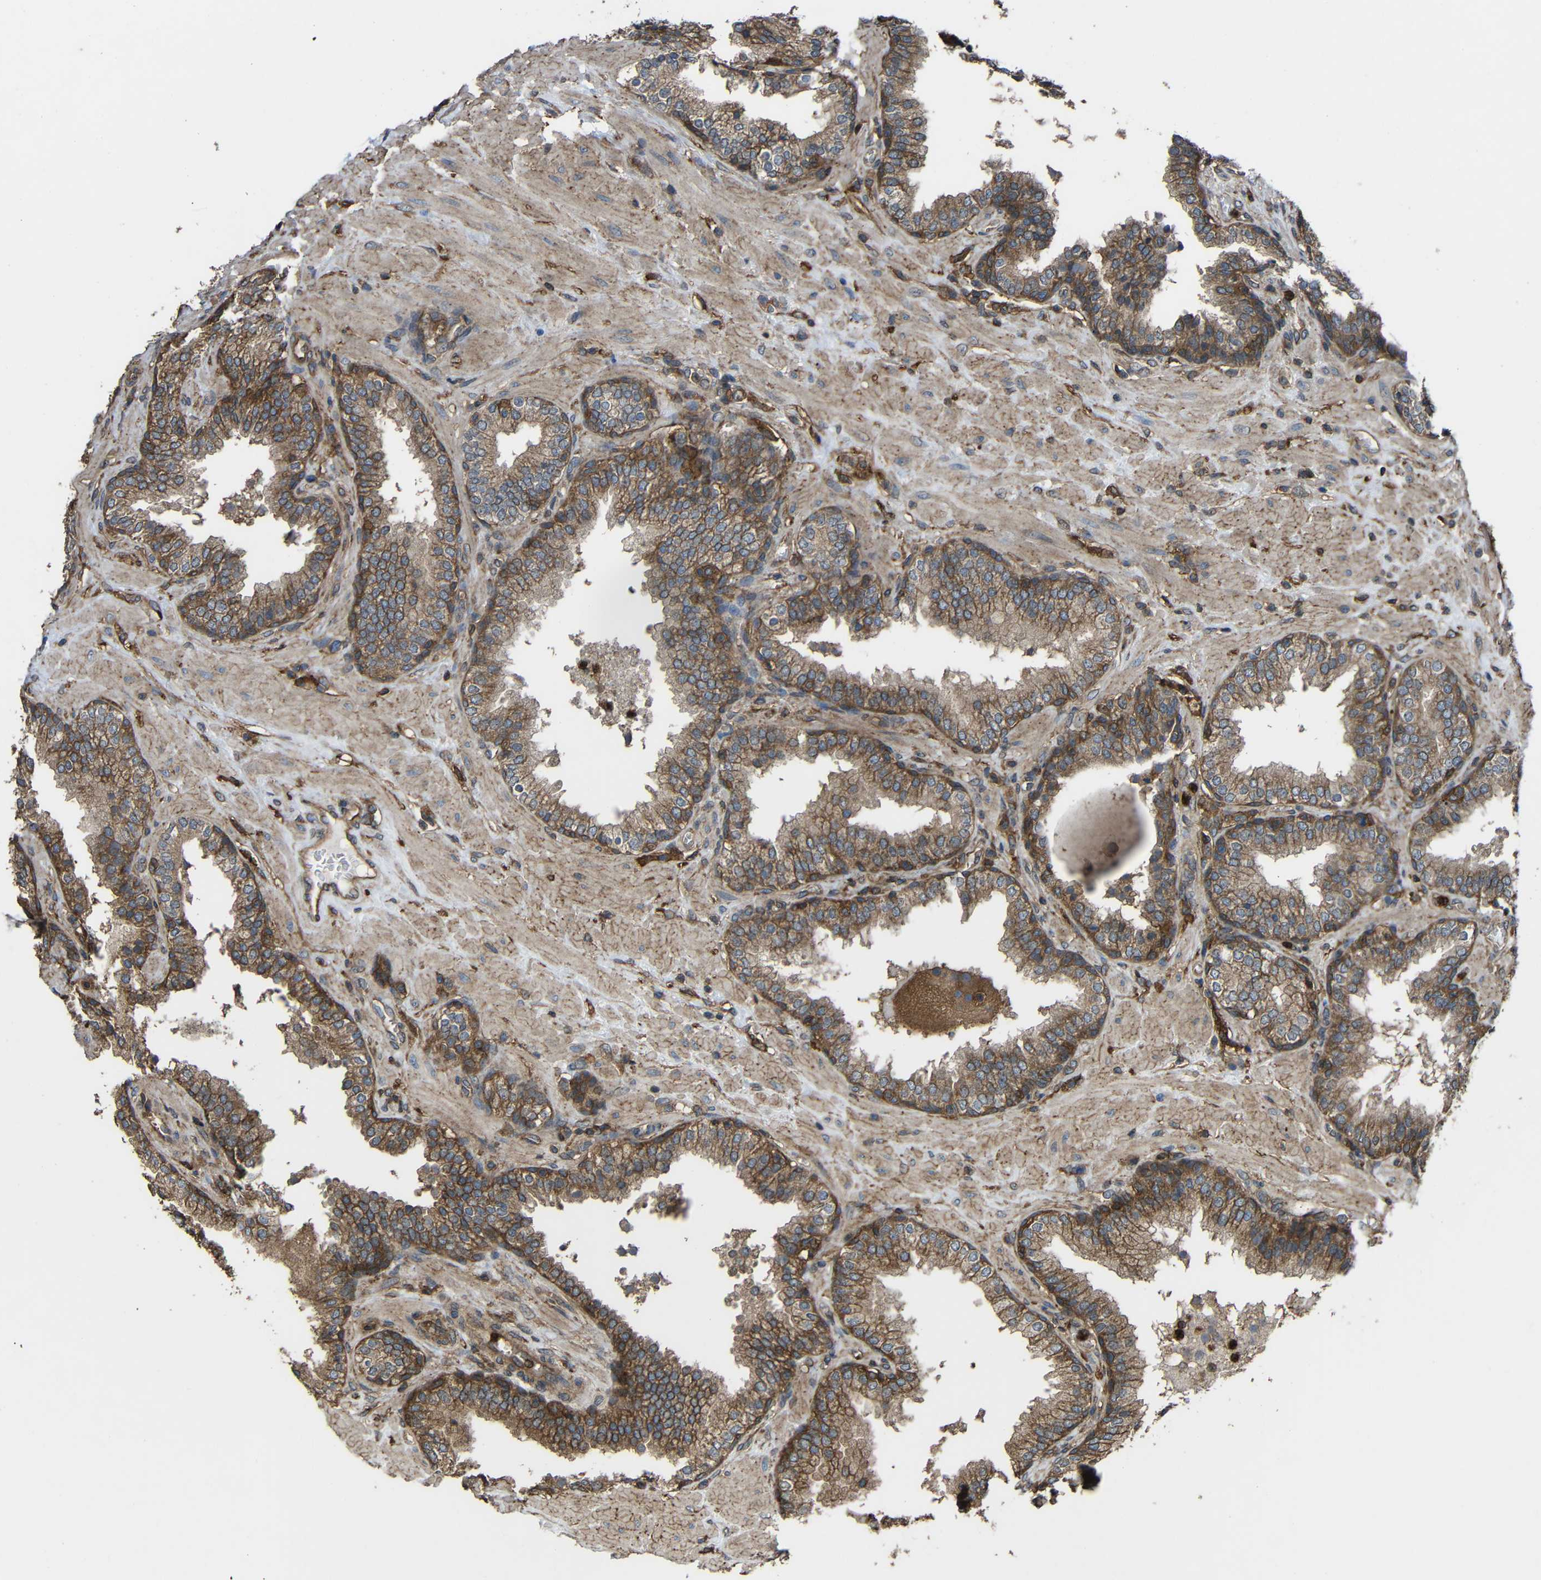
{"staining": {"intensity": "moderate", "quantity": ">75%", "location": "cytoplasmic/membranous"}, "tissue": "prostate", "cell_type": "Glandular cells", "image_type": "normal", "snomed": [{"axis": "morphology", "description": "Normal tissue, NOS"}, {"axis": "topography", "description": "Prostate"}], "caption": "The image shows staining of benign prostate, revealing moderate cytoplasmic/membranous protein expression (brown color) within glandular cells. The staining is performed using DAB brown chromogen to label protein expression. The nuclei are counter-stained blue using hematoxylin.", "gene": "TREM2", "patient": {"sex": "male", "age": 51}}